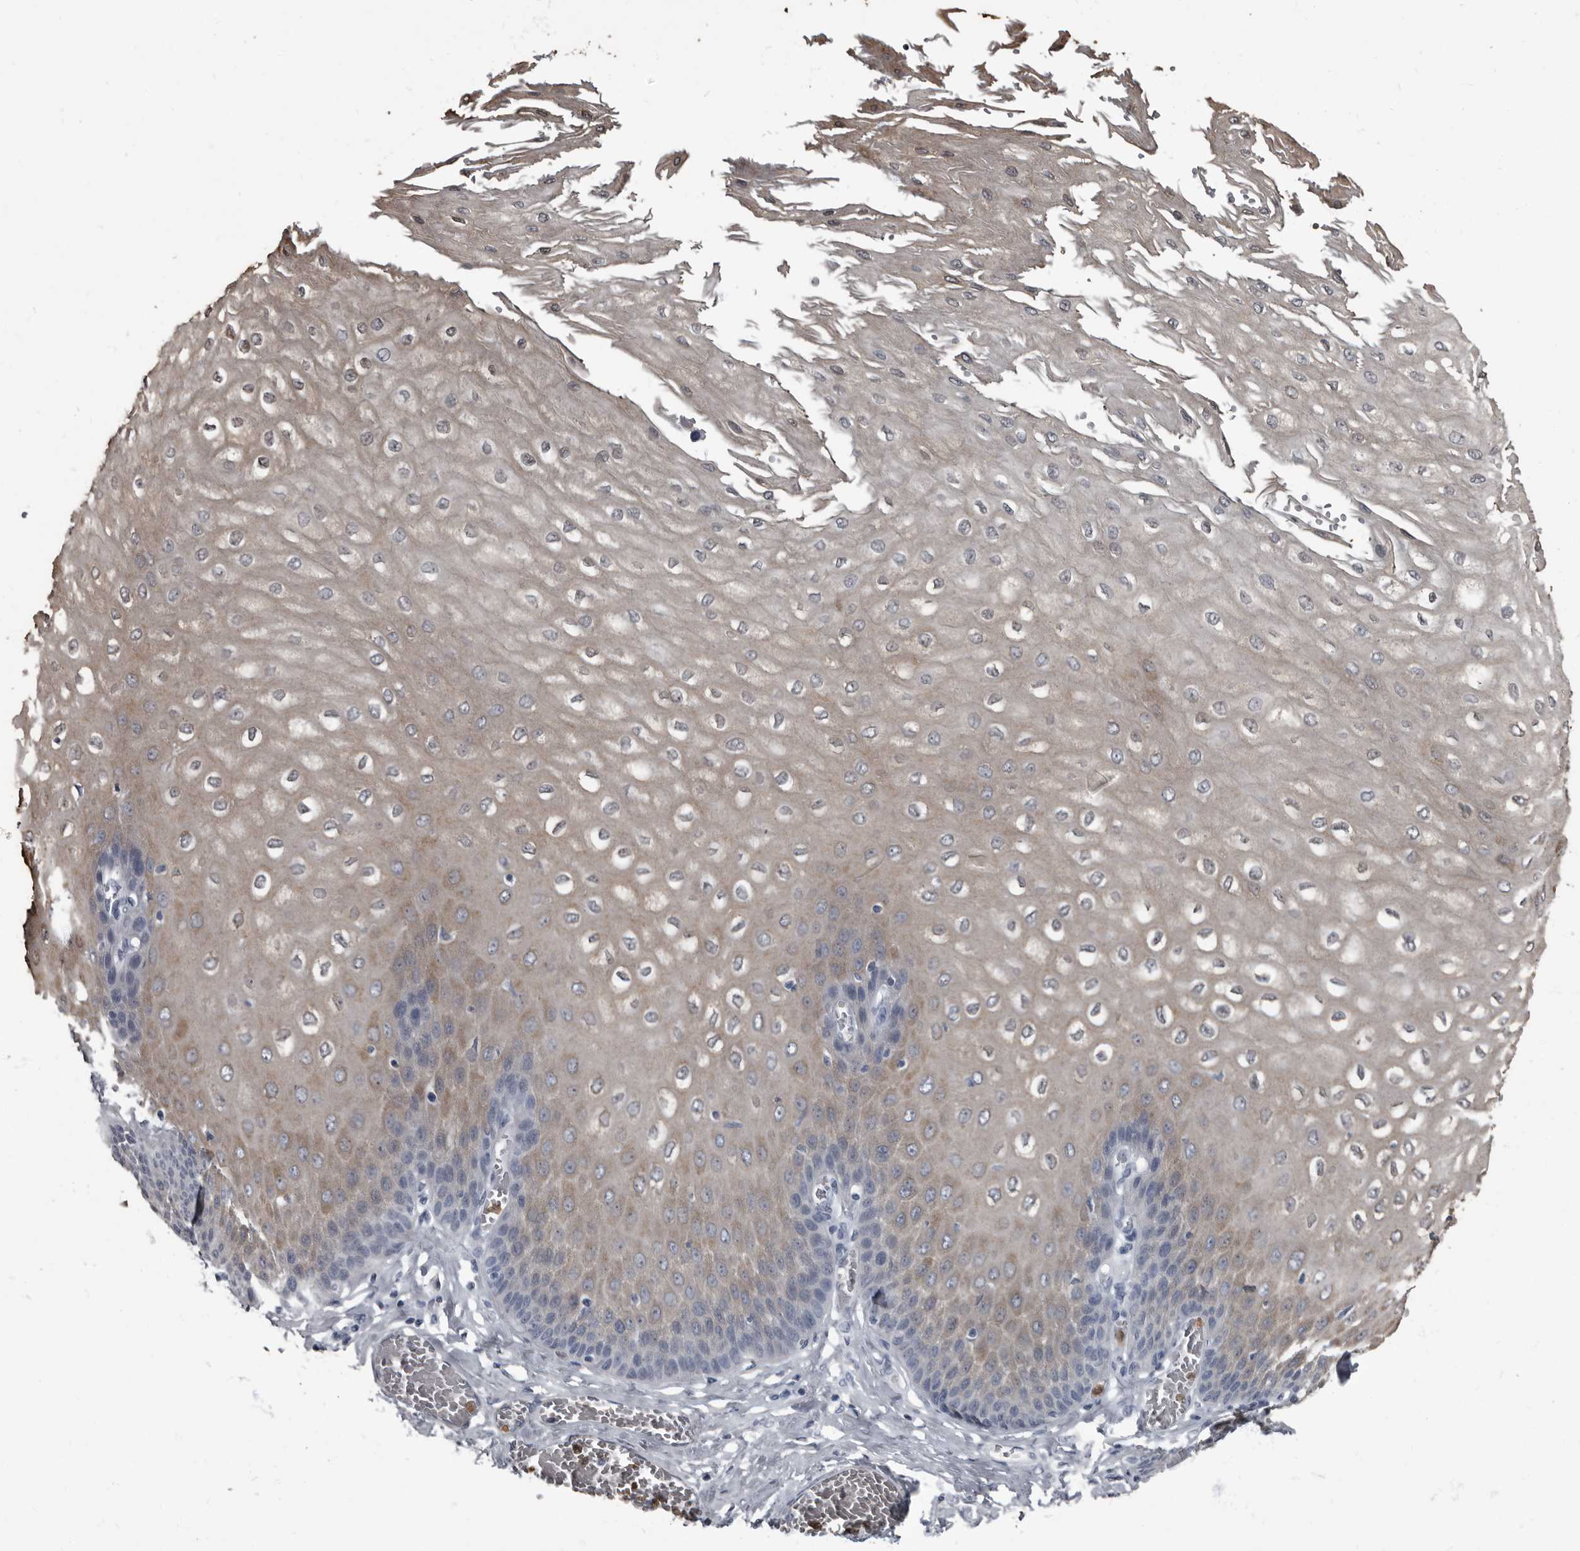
{"staining": {"intensity": "moderate", "quantity": "<25%", "location": "cytoplasmic/membranous"}, "tissue": "esophagus", "cell_type": "Squamous epithelial cells", "image_type": "normal", "snomed": [{"axis": "morphology", "description": "Normal tissue, NOS"}, {"axis": "topography", "description": "Esophagus"}], "caption": "This histopathology image demonstrates immunohistochemistry staining of normal esophagus, with low moderate cytoplasmic/membranous staining in approximately <25% of squamous epithelial cells.", "gene": "TPD52L1", "patient": {"sex": "male", "age": 60}}